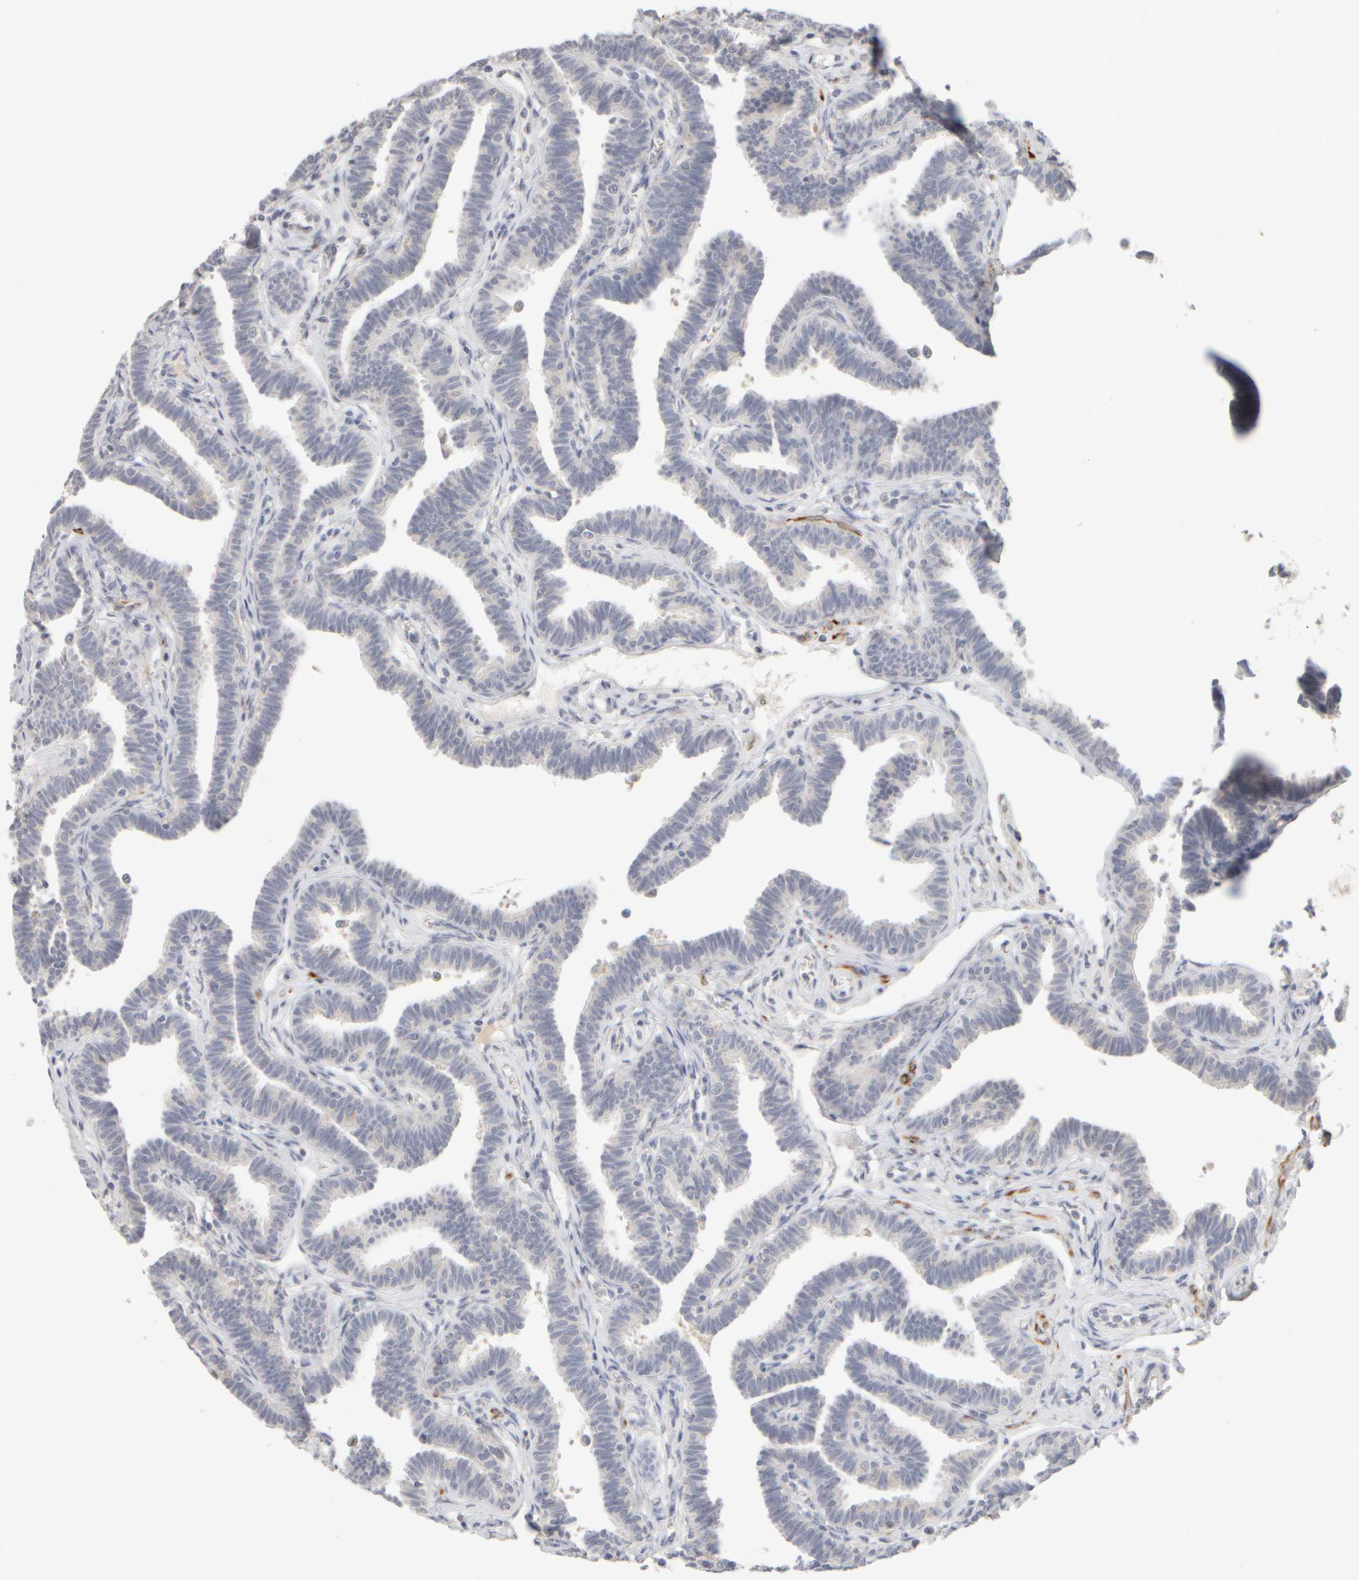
{"staining": {"intensity": "negative", "quantity": "none", "location": "none"}, "tissue": "fallopian tube", "cell_type": "Glandular cells", "image_type": "normal", "snomed": [{"axis": "morphology", "description": "Normal tissue, NOS"}, {"axis": "topography", "description": "Fallopian tube"}, {"axis": "topography", "description": "Ovary"}], "caption": "The photomicrograph reveals no significant expression in glandular cells of fallopian tube. (Immunohistochemistry (ihc), brightfield microscopy, high magnification).", "gene": "ZNF112", "patient": {"sex": "female", "age": 23}}